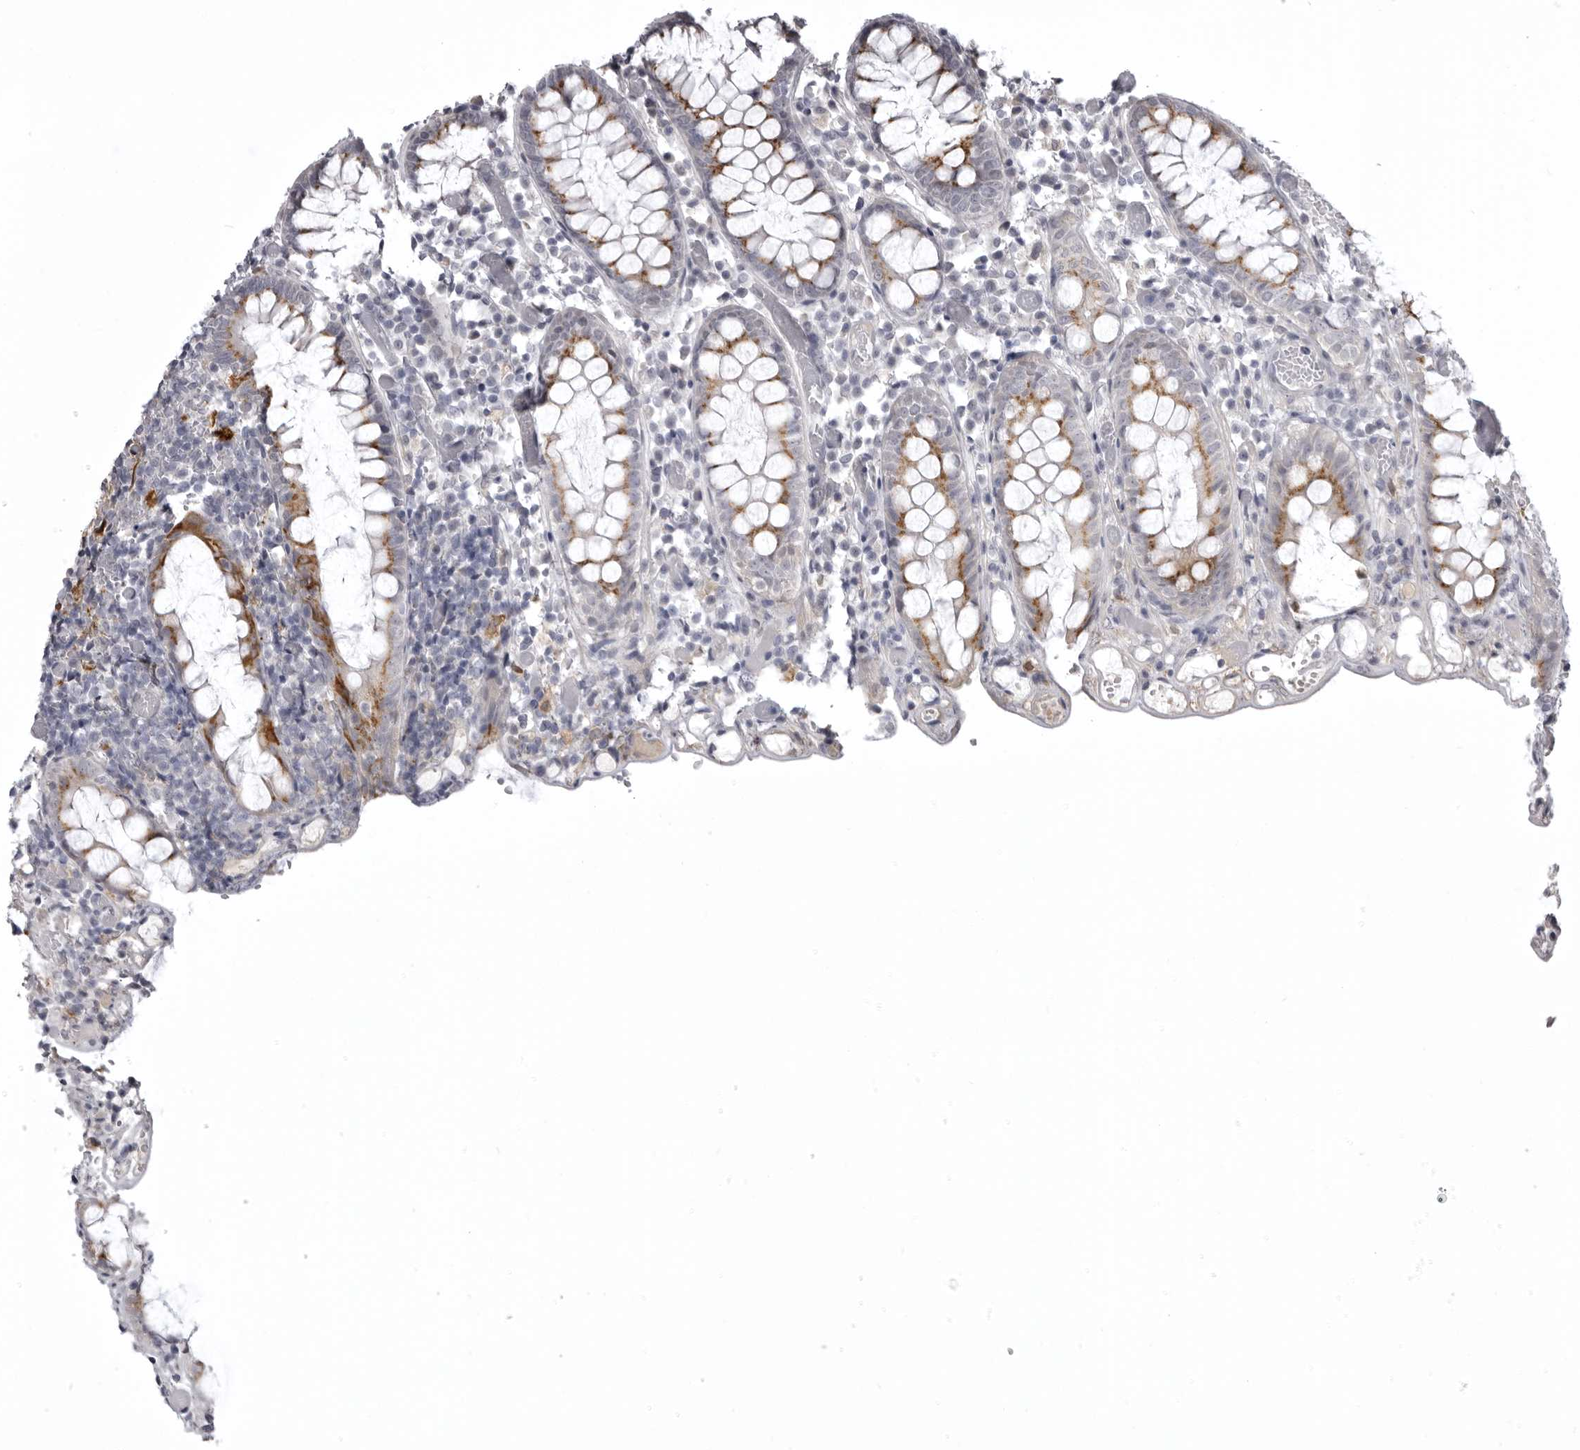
{"staining": {"intensity": "negative", "quantity": "none", "location": "none"}, "tissue": "colon", "cell_type": "Endothelial cells", "image_type": "normal", "snomed": [{"axis": "morphology", "description": "Normal tissue, NOS"}, {"axis": "topography", "description": "Colon"}], "caption": "Immunohistochemistry micrograph of unremarkable human colon stained for a protein (brown), which reveals no positivity in endothelial cells.", "gene": "NCEH1", "patient": {"sex": "male", "age": 14}}